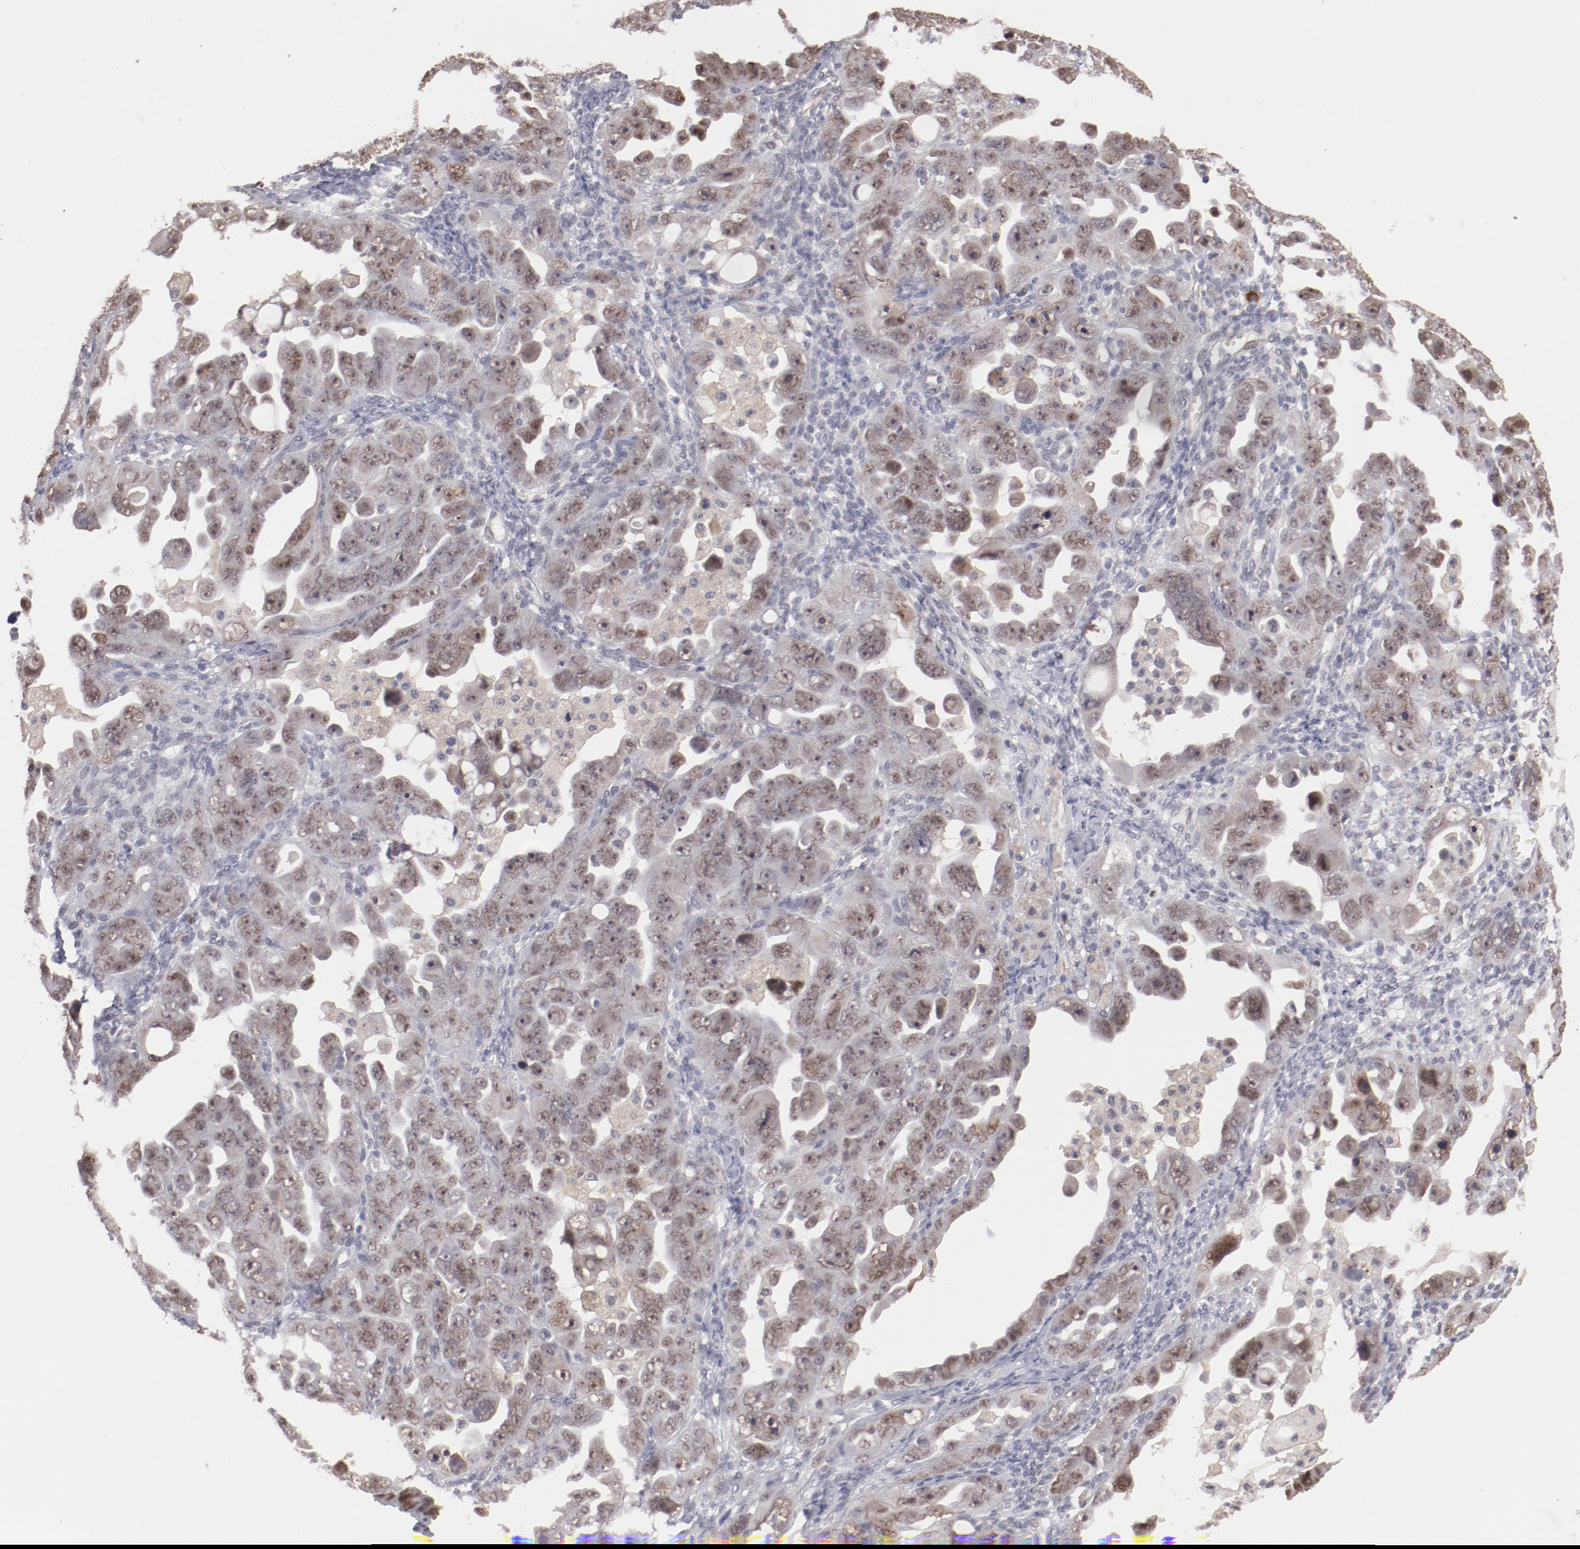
{"staining": {"intensity": "weak", "quantity": ">75%", "location": "nuclear"}, "tissue": "ovarian cancer", "cell_type": "Tumor cells", "image_type": "cancer", "snomed": [{"axis": "morphology", "description": "Cystadenocarcinoma, serous, NOS"}, {"axis": "topography", "description": "Ovary"}], "caption": "The histopathology image displays a brown stain indicating the presence of a protein in the nuclear of tumor cells in serous cystadenocarcinoma (ovarian).", "gene": "NFE2", "patient": {"sex": "female", "age": 66}}